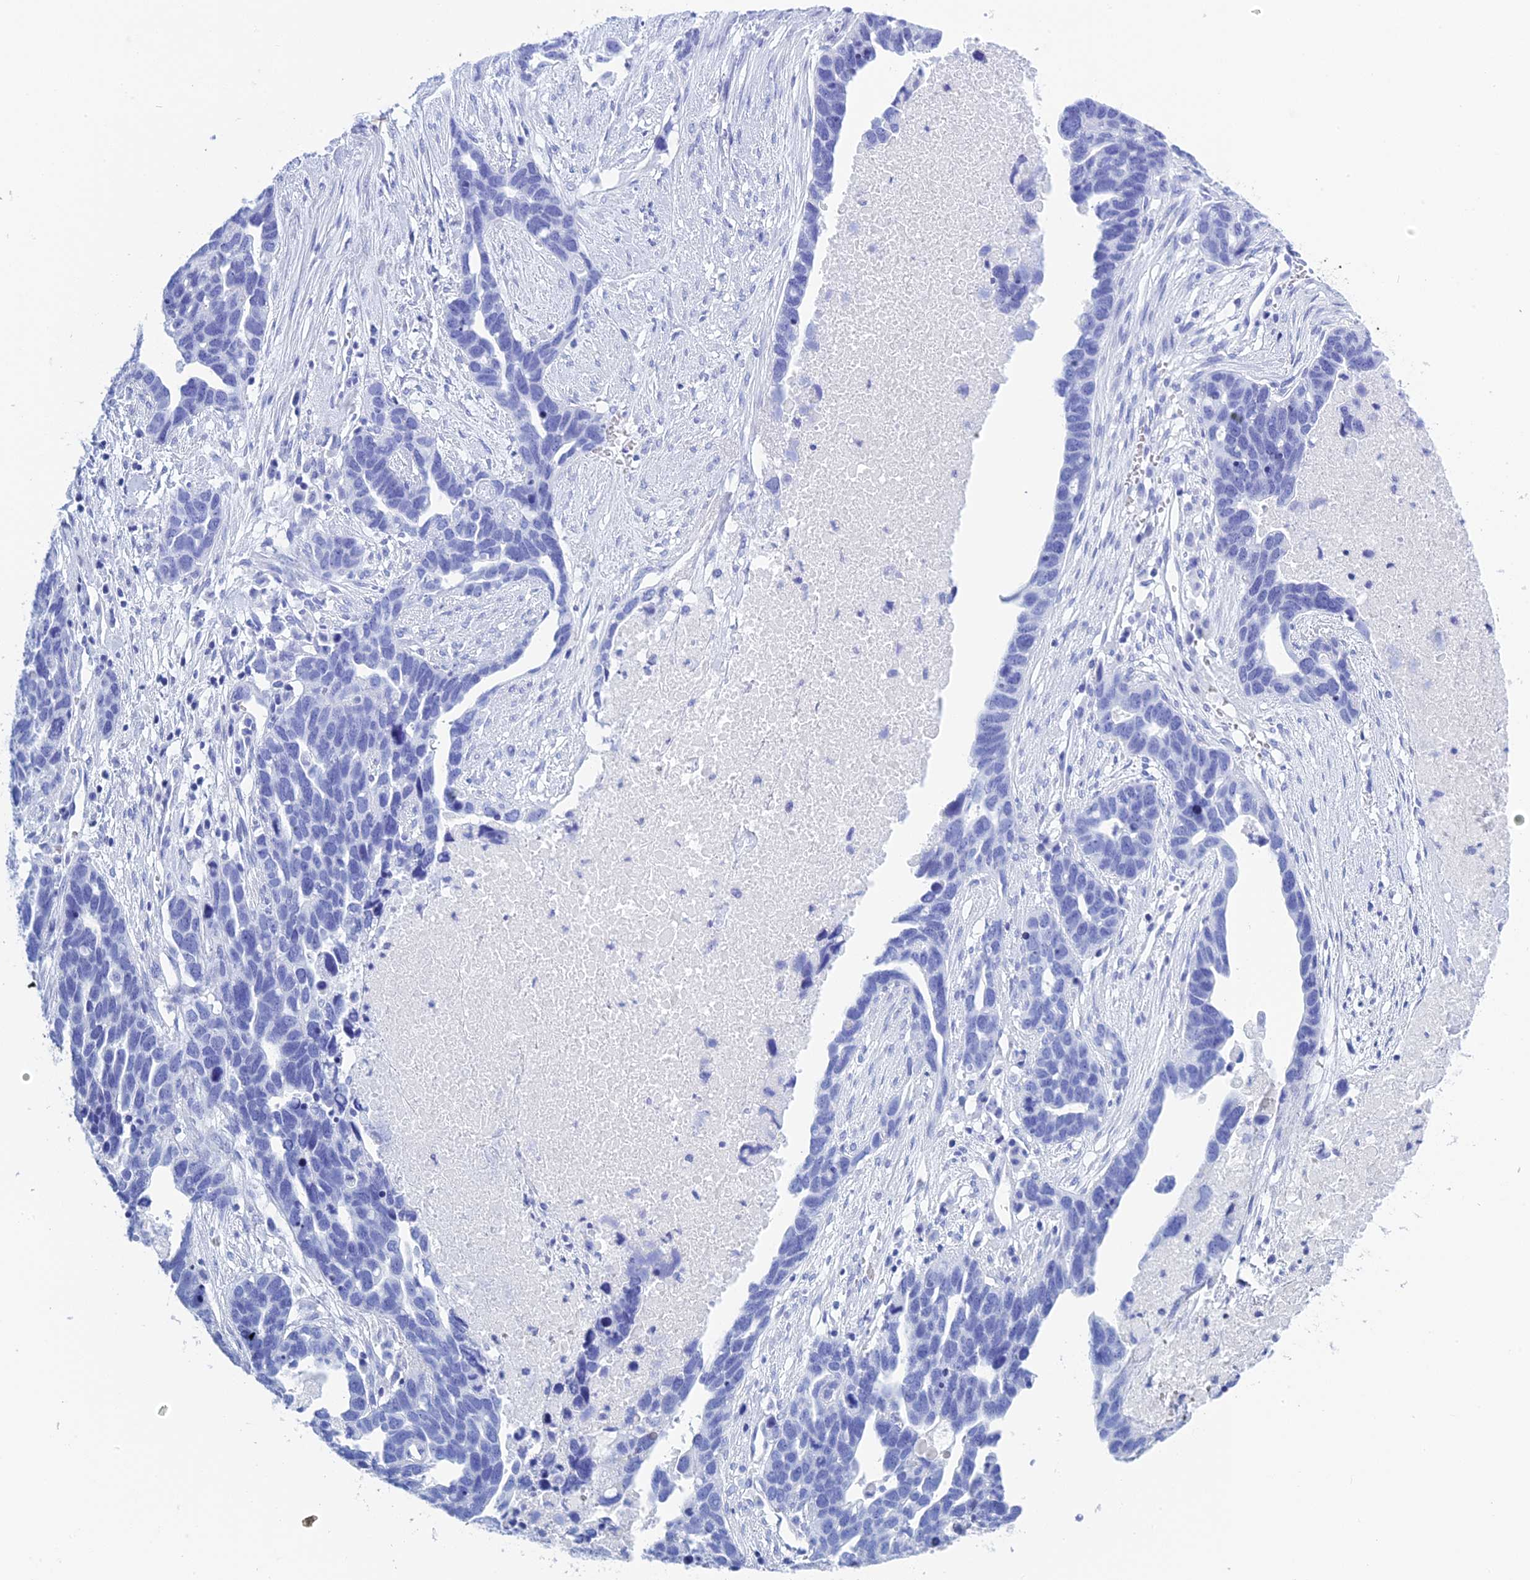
{"staining": {"intensity": "negative", "quantity": "none", "location": "none"}, "tissue": "ovarian cancer", "cell_type": "Tumor cells", "image_type": "cancer", "snomed": [{"axis": "morphology", "description": "Cystadenocarcinoma, serous, NOS"}, {"axis": "topography", "description": "Ovary"}], "caption": "Tumor cells show no significant positivity in ovarian cancer (serous cystadenocarcinoma).", "gene": "TEX101", "patient": {"sex": "female", "age": 54}}